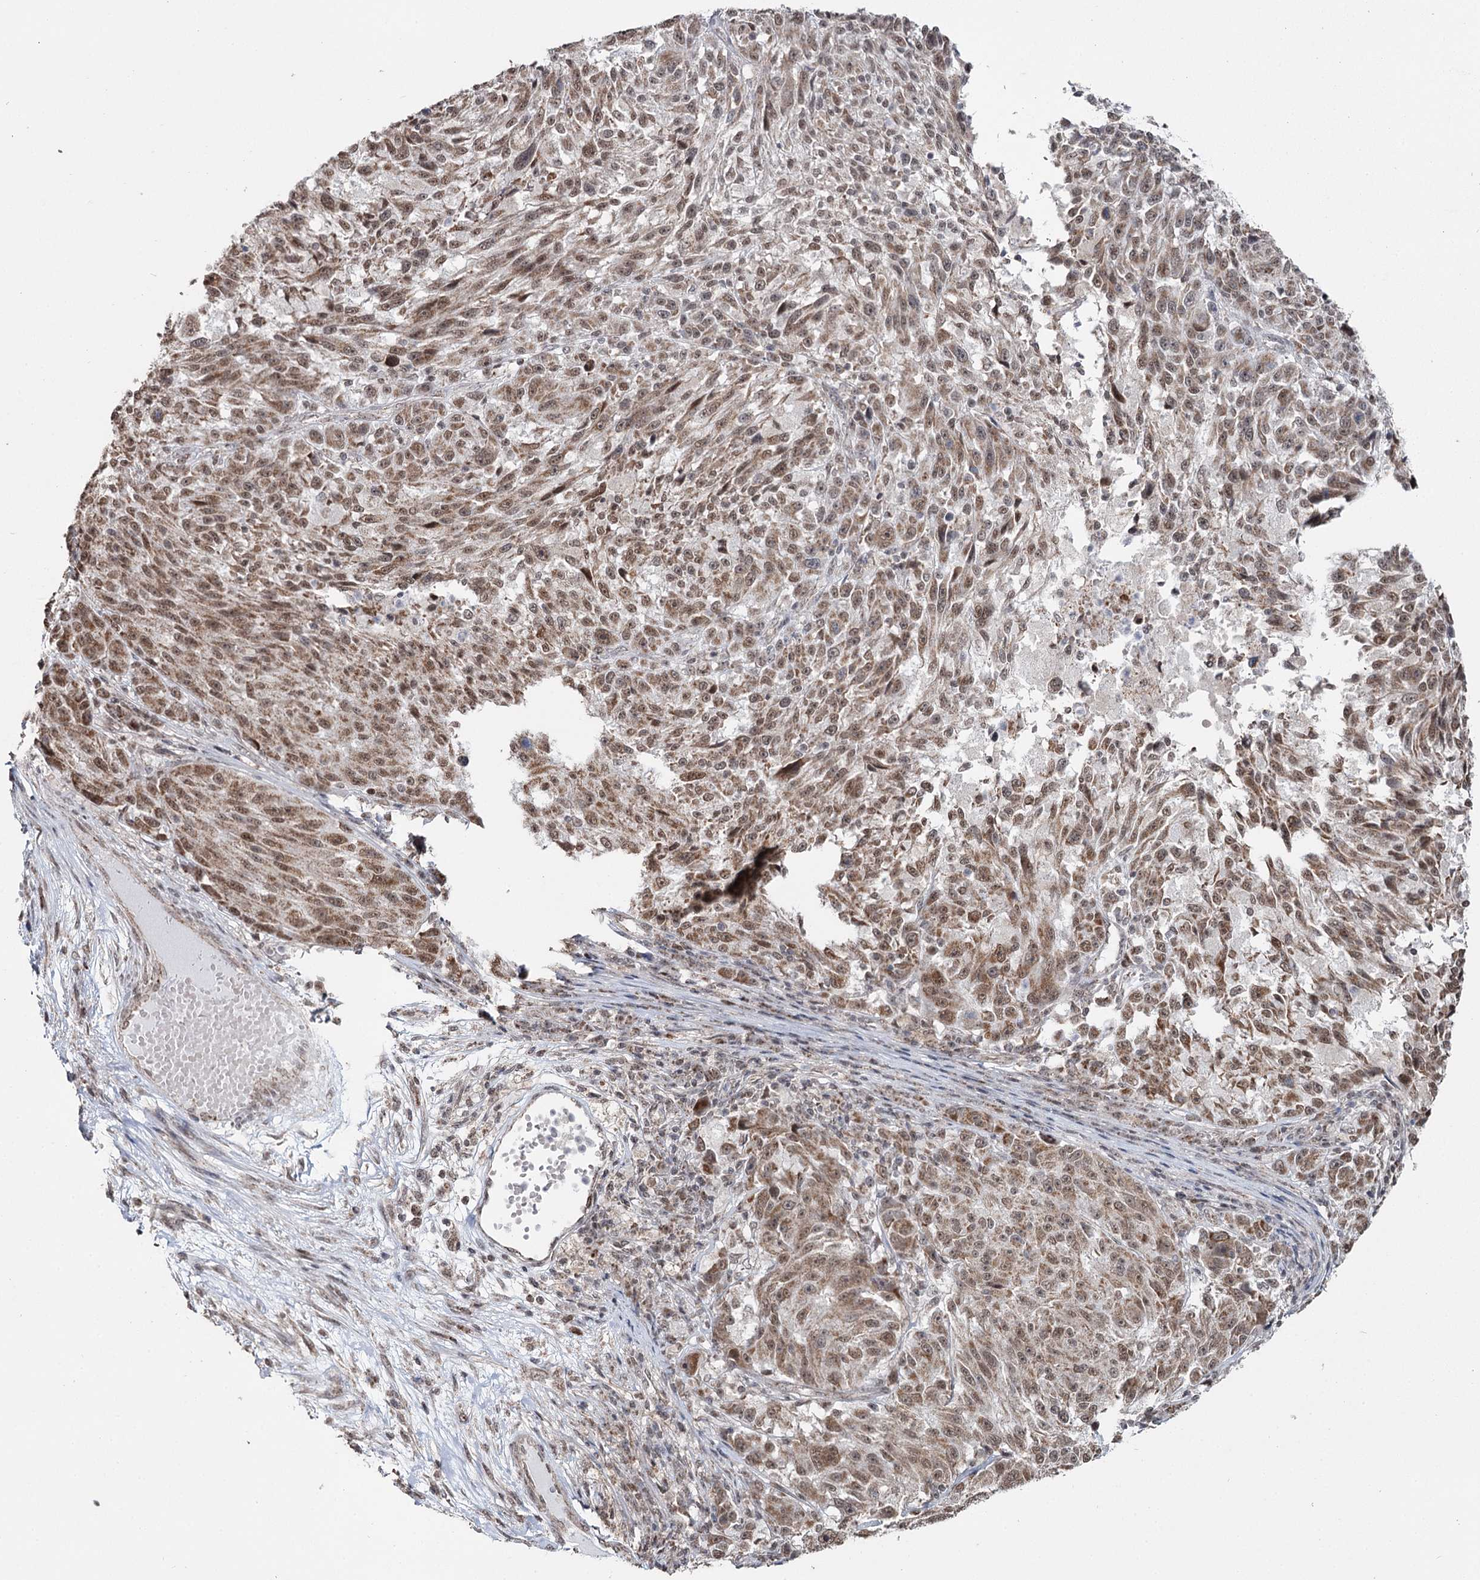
{"staining": {"intensity": "moderate", "quantity": ">75%", "location": "cytoplasmic/membranous,nuclear"}, "tissue": "melanoma", "cell_type": "Tumor cells", "image_type": "cancer", "snomed": [{"axis": "morphology", "description": "Malignant melanoma, NOS"}, {"axis": "topography", "description": "Skin"}], "caption": "This micrograph exhibits melanoma stained with IHC to label a protein in brown. The cytoplasmic/membranous and nuclear of tumor cells show moderate positivity for the protein. Nuclei are counter-stained blue.", "gene": "PDHX", "patient": {"sex": "male", "age": 53}}